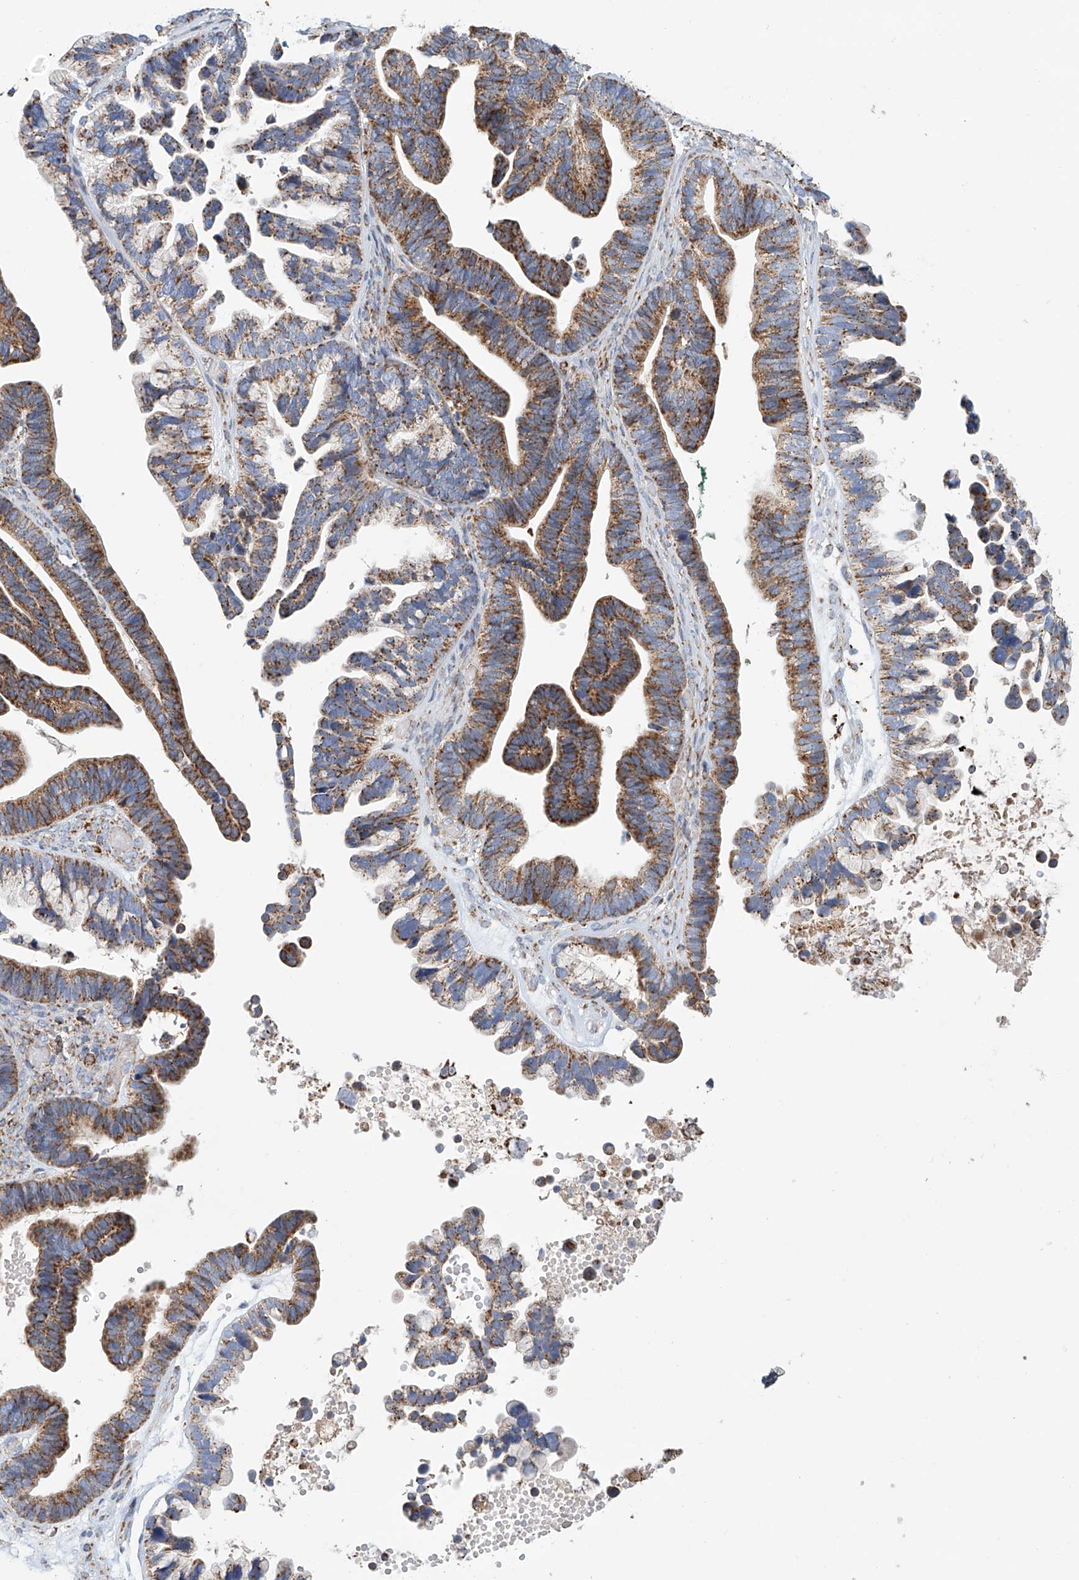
{"staining": {"intensity": "moderate", "quantity": ">75%", "location": "cytoplasmic/membranous"}, "tissue": "ovarian cancer", "cell_type": "Tumor cells", "image_type": "cancer", "snomed": [{"axis": "morphology", "description": "Cystadenocarcinoma, serous, NOS"}, {"axis": "topography", "description": "Ovary"}], "caption": "High-power microscopy captured an immunohistochemistry (IHC) micrograph of ovarian cancer (serous cystadenocarcinoma), revealing moderate cytoplasmic/membranous expression in approximately >75% of tumor cells.", "gene": "MCL1", "patient": {"sex": "female", "age": 56}}